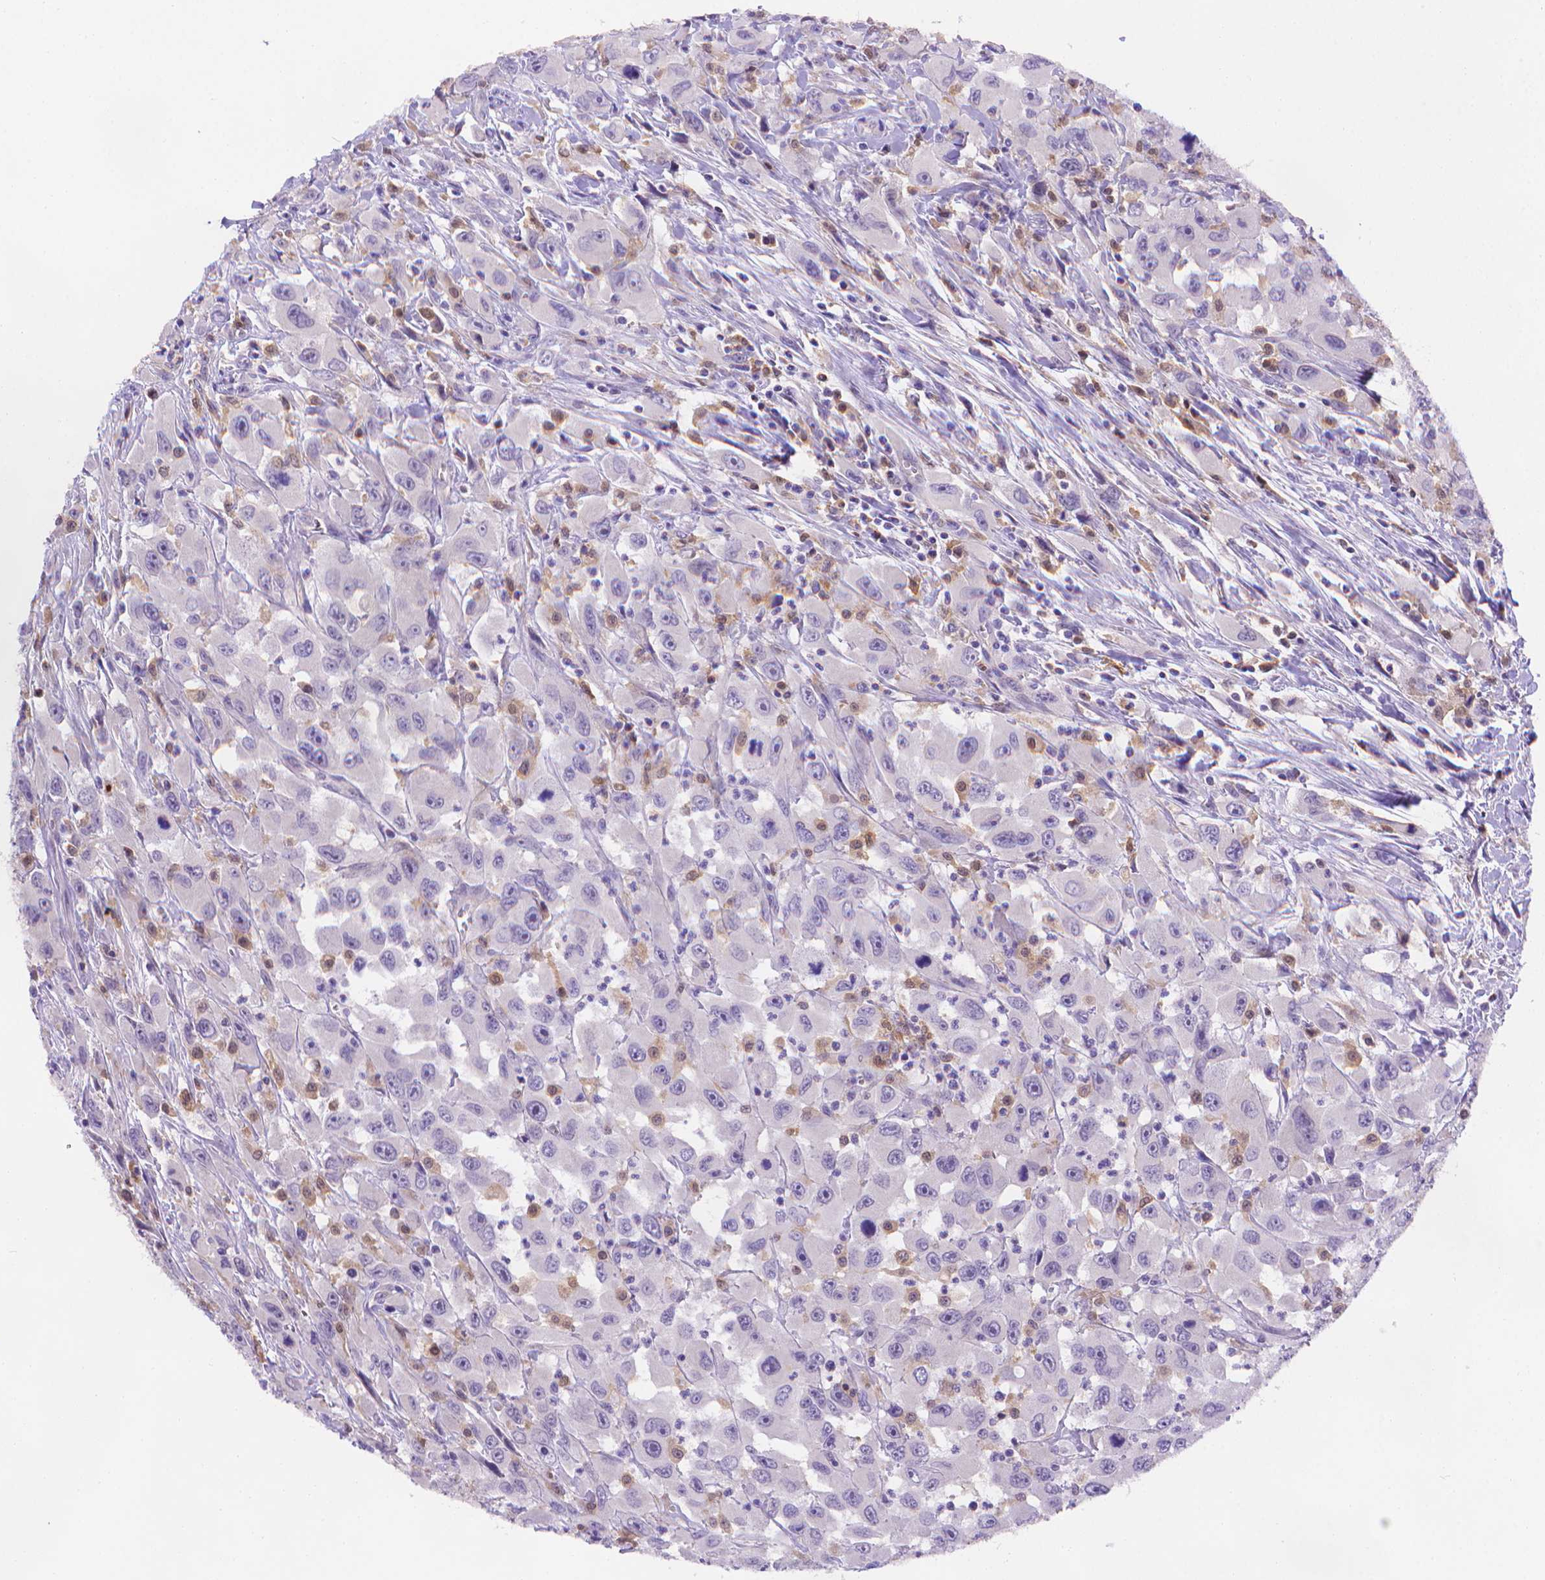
{"staining": {"intensity": "negative", "quantity": "none", "location": "none"}, "tissue": "head and neck cancer", "cell_type": "Tumor cells", "image_type": "cancer", "snomed": [{"axis": "morphology", "description": "Squamous cell carcinoma, NOS"}, {"axis": "morphology", "description": "Squamous cell carcinoma, metastatic, NOS"}, {"axis": "topography", "description": "Oral tissue"}, {"axis": "topography", "description": "Head-Neck"}], "caption": "IHC micrograph of squamous cell carcinoma (head and neck) stained for a protein (brown), which displays no positivity in tumor cells.", "gene": "FGD2", "patient": {"sex": "female", "age": 85}}